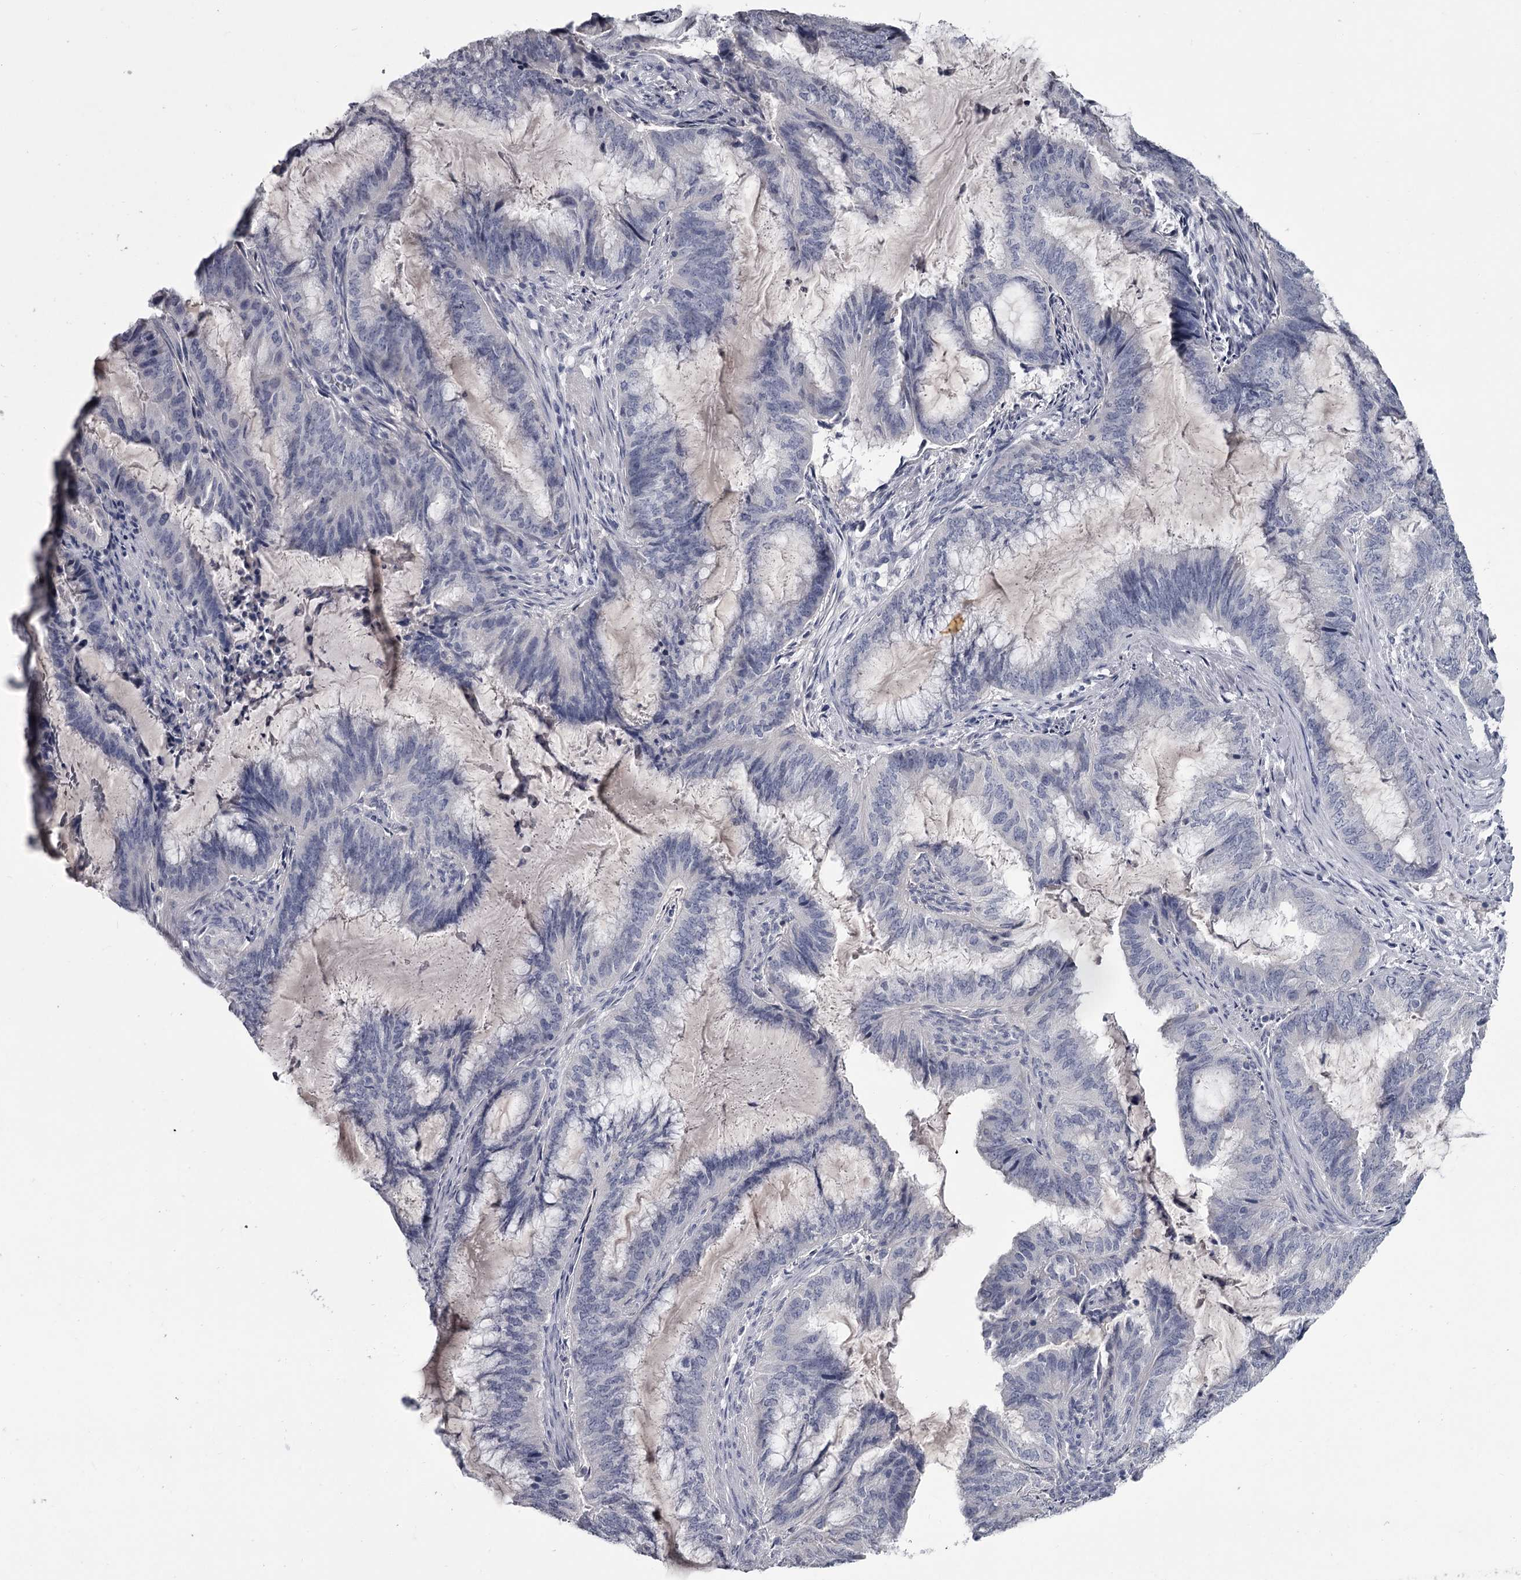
{"staining": {"intensity": "negative", "quantity": "none", "location": "none"}, "tissue": "endometrial cancer", "cell_type": "Tumor cells", "image_type": "cancer", "snomed": [{"axis": "morphology", "description": "Adenocarcinoma, NOS"}, {"axis": "topography", "description": "Endometrium"}], "caption": "This is an IHC histopathology image of endometrial cancer (adenocarcinoma). There is no positivity in tumor cells.", "gene": "DAO", "patient": {"sex": "female", "age": 51}}